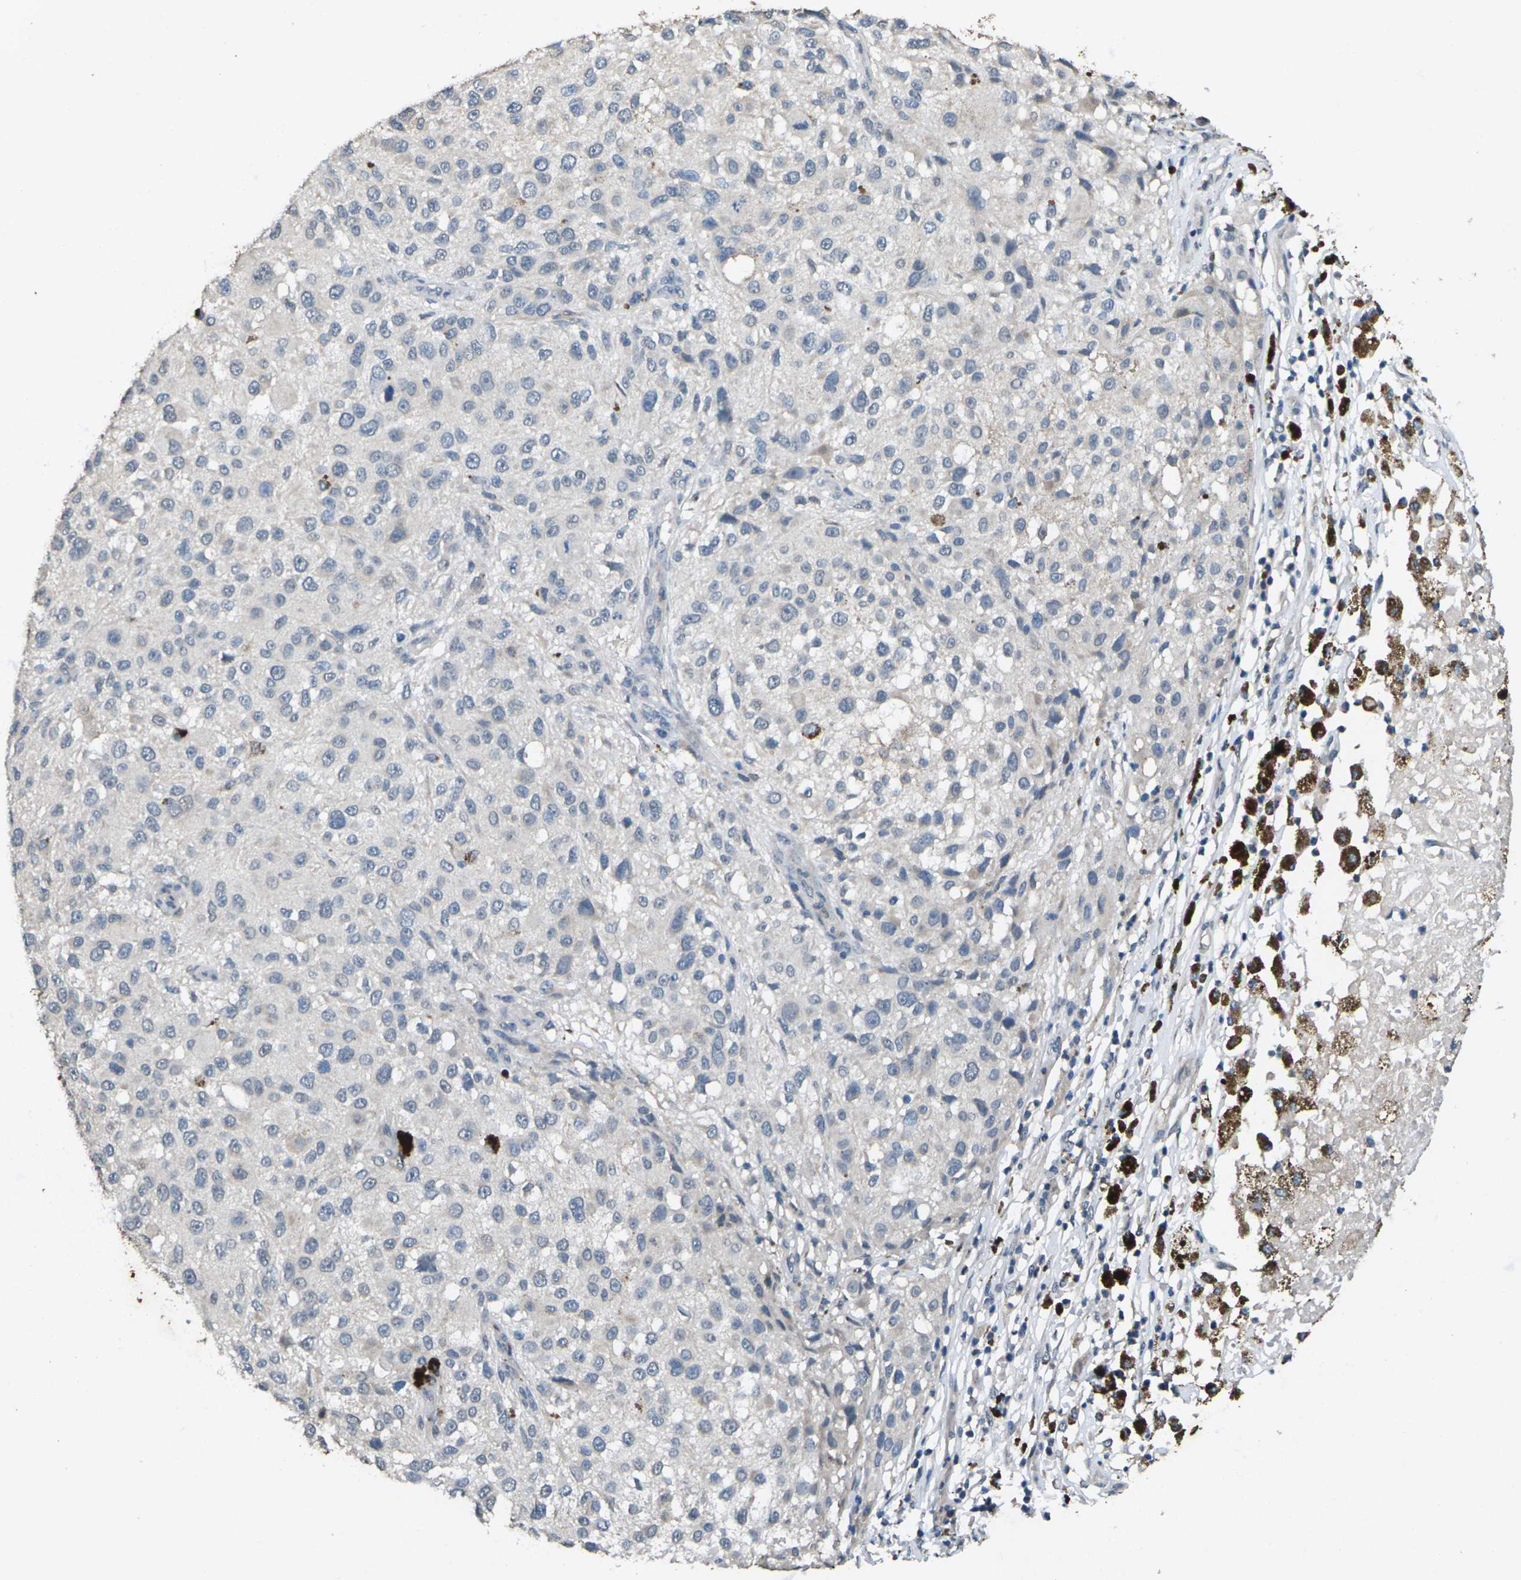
{"staining": {"intensity": "negative", "quantity": "none", "location": "none"}, "tissue": "melanoma", "cell_type": "Tumor cells", "image_type": "cancer", "snomed": [{"axis": "morphology", "description": "Necrosis, NOS"}, {"axis": "morphology", "description": "Malignant melanoma, NOS"}, {"axis": "topography", "description": "Skin"}], "caption": "Immunohistochemistry (IHC) image of human melanoma stained for a protein (brown), which exhibits no expression in tumor cells.", "gene": "SIGLEC14", "patient": {"sex": "female", "age": 87}}